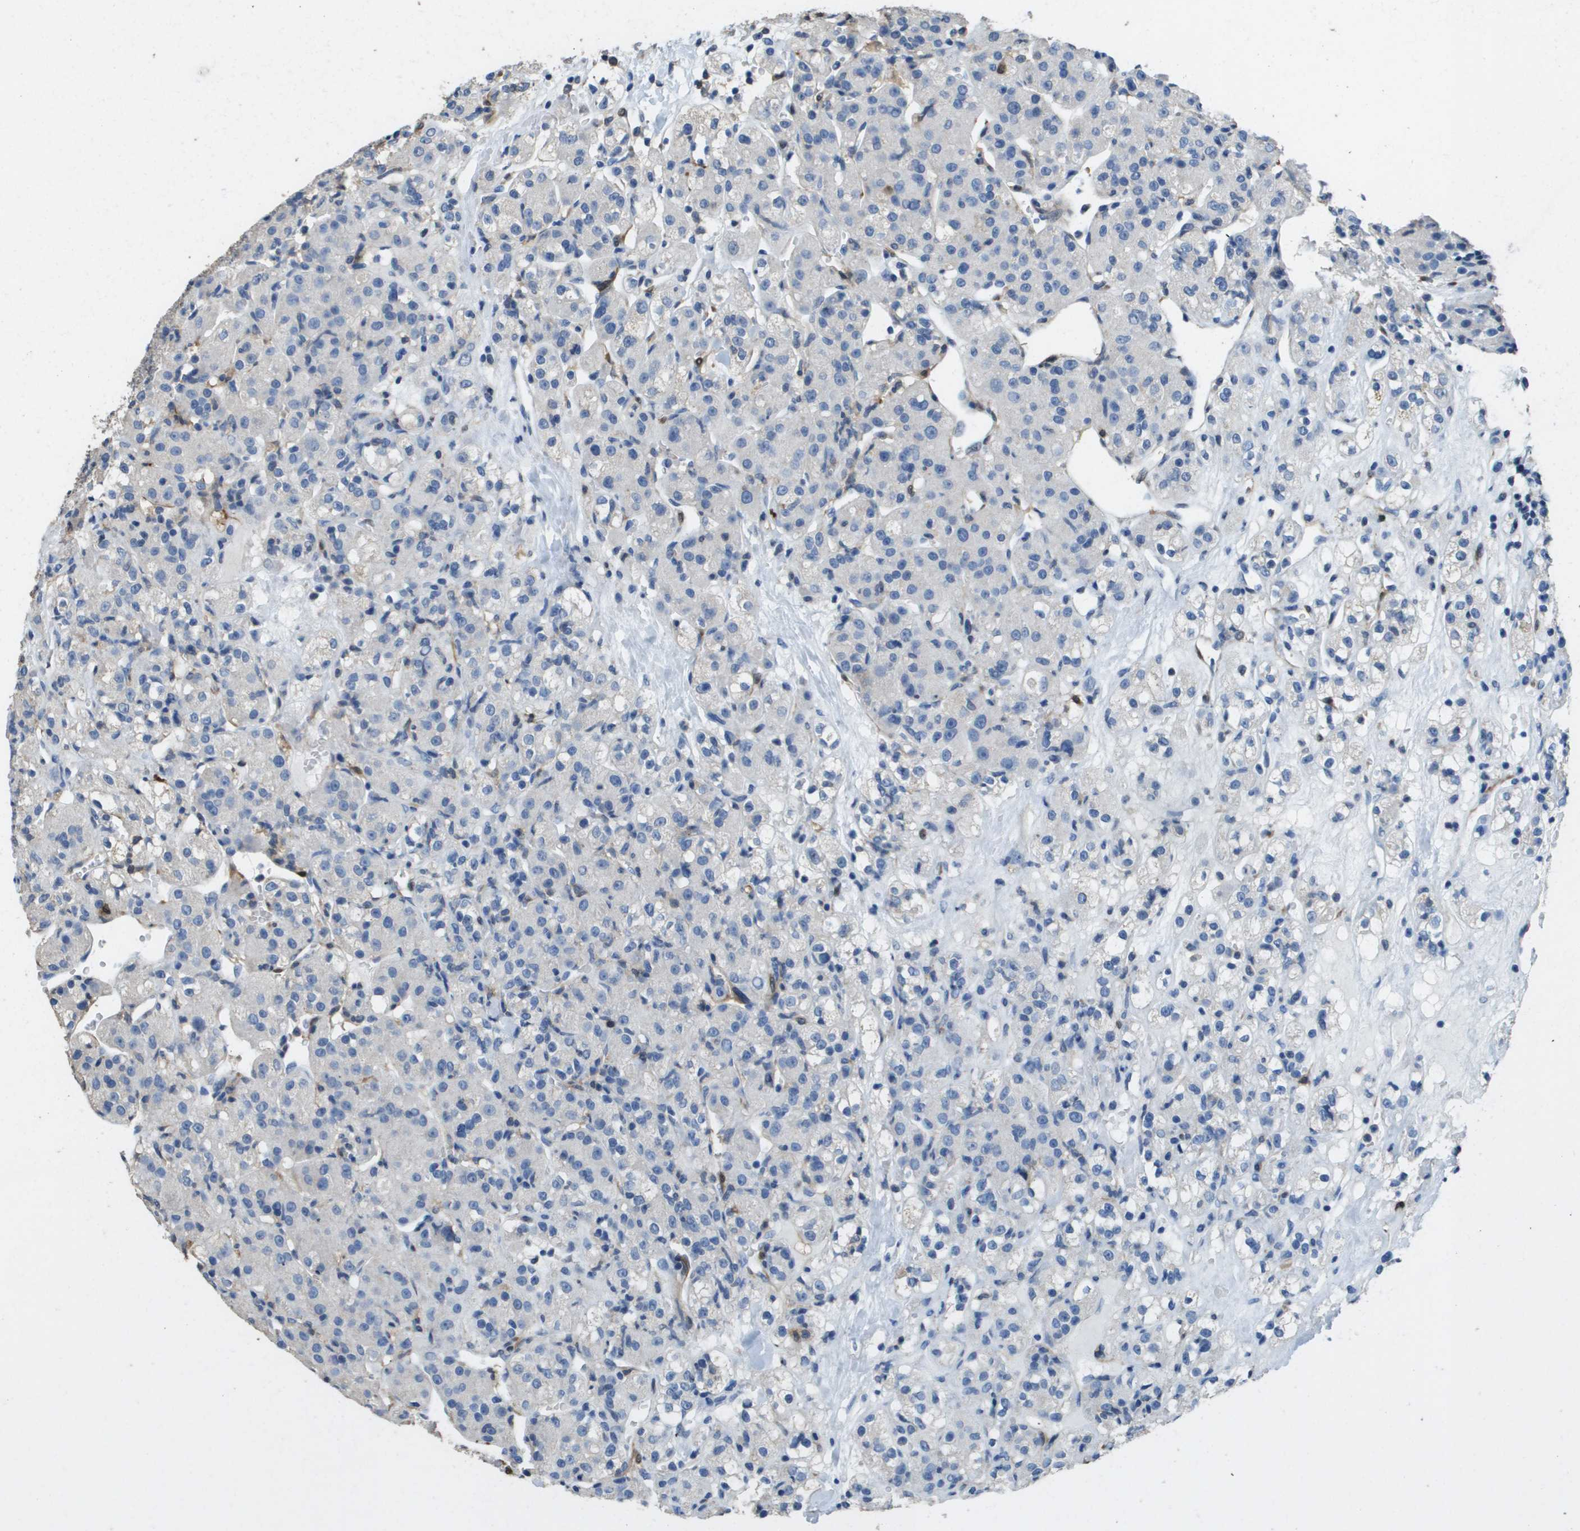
{"staining": {"intensity": "negative", "quantity": "none", "location": "none"}, "tissue": "renal cancer", "cell_type": "Tumor cells", "image_type": "cancer", "snomed": [{"axis": "morphology", "description": "Normal tissue, NOS"}, {"axis": "morphology", "description": "Adenocarcinoma, NOS"}, {"axis": "topography", "description": "Kidney"}], "caption": "Renal adenocarcinoma stained for a protein using IHC reveals no expression tumor cells.", "gene": "FABP5", "patient": {"sex": "male", "age": 61}}